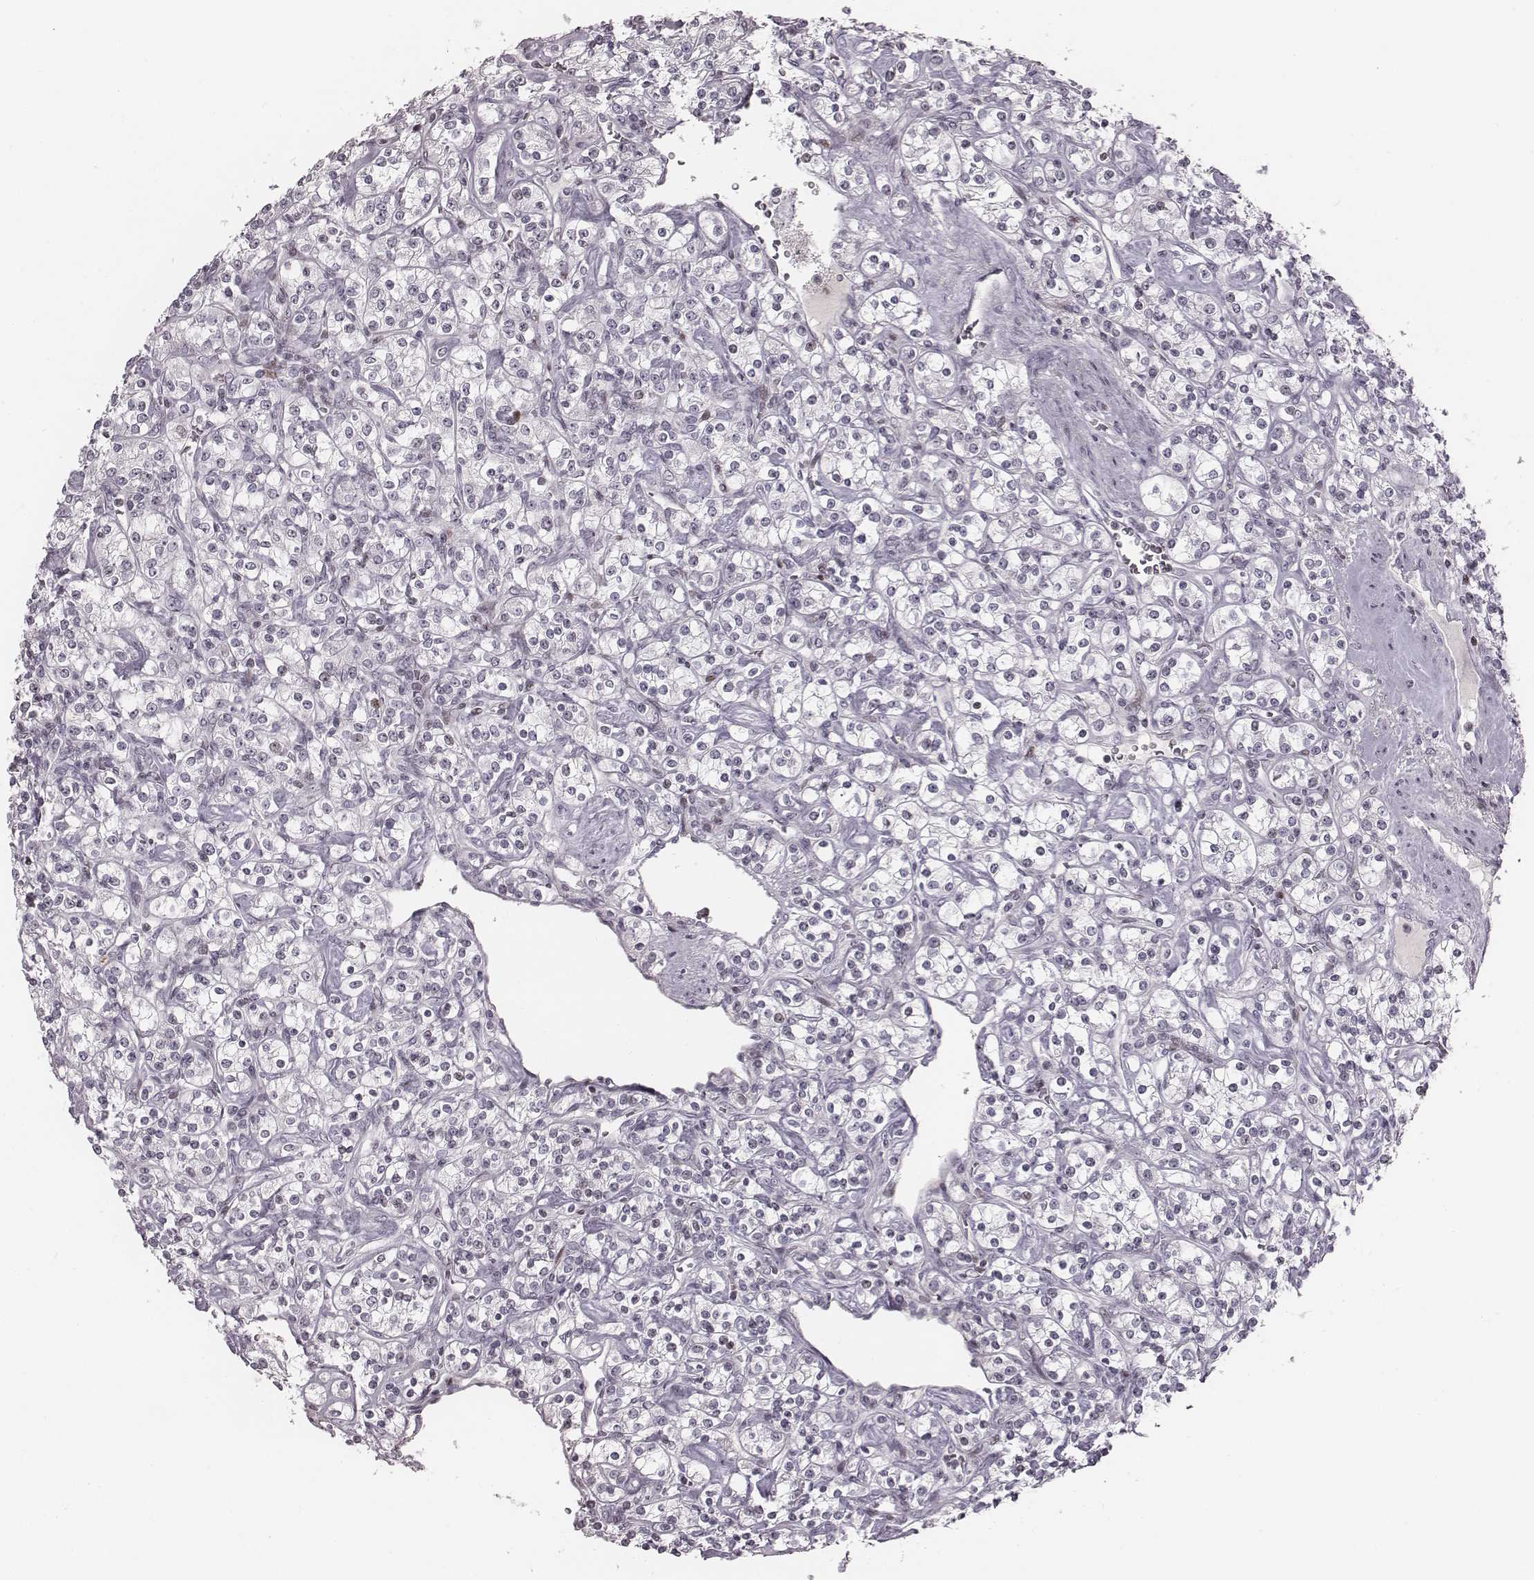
{"staining": {"intensity": "negative", "quantity": "none", "location": "none"}, "tissue": "renal cancer", "cell_type": "Tumor cells", "image_type": "cancer", "snomed": [{"axis": "morphology", "description": "Adenocarcinoma, NOS"}, {"axis": "topography", "description": "Kidney"}], "caption": "Immunohistochemical staining of human renal adenocarcinoma reveals no significant expression in tumor cells. The staining was performed using DAB (3,3'-diaminobenzidine) to visualize the protein expression in brown, while the nuclei were stained in blue with hematoxylin (Magnification: 20x).", "gene": "NDC1", "patient": {"sex": "male", "age": 77}}